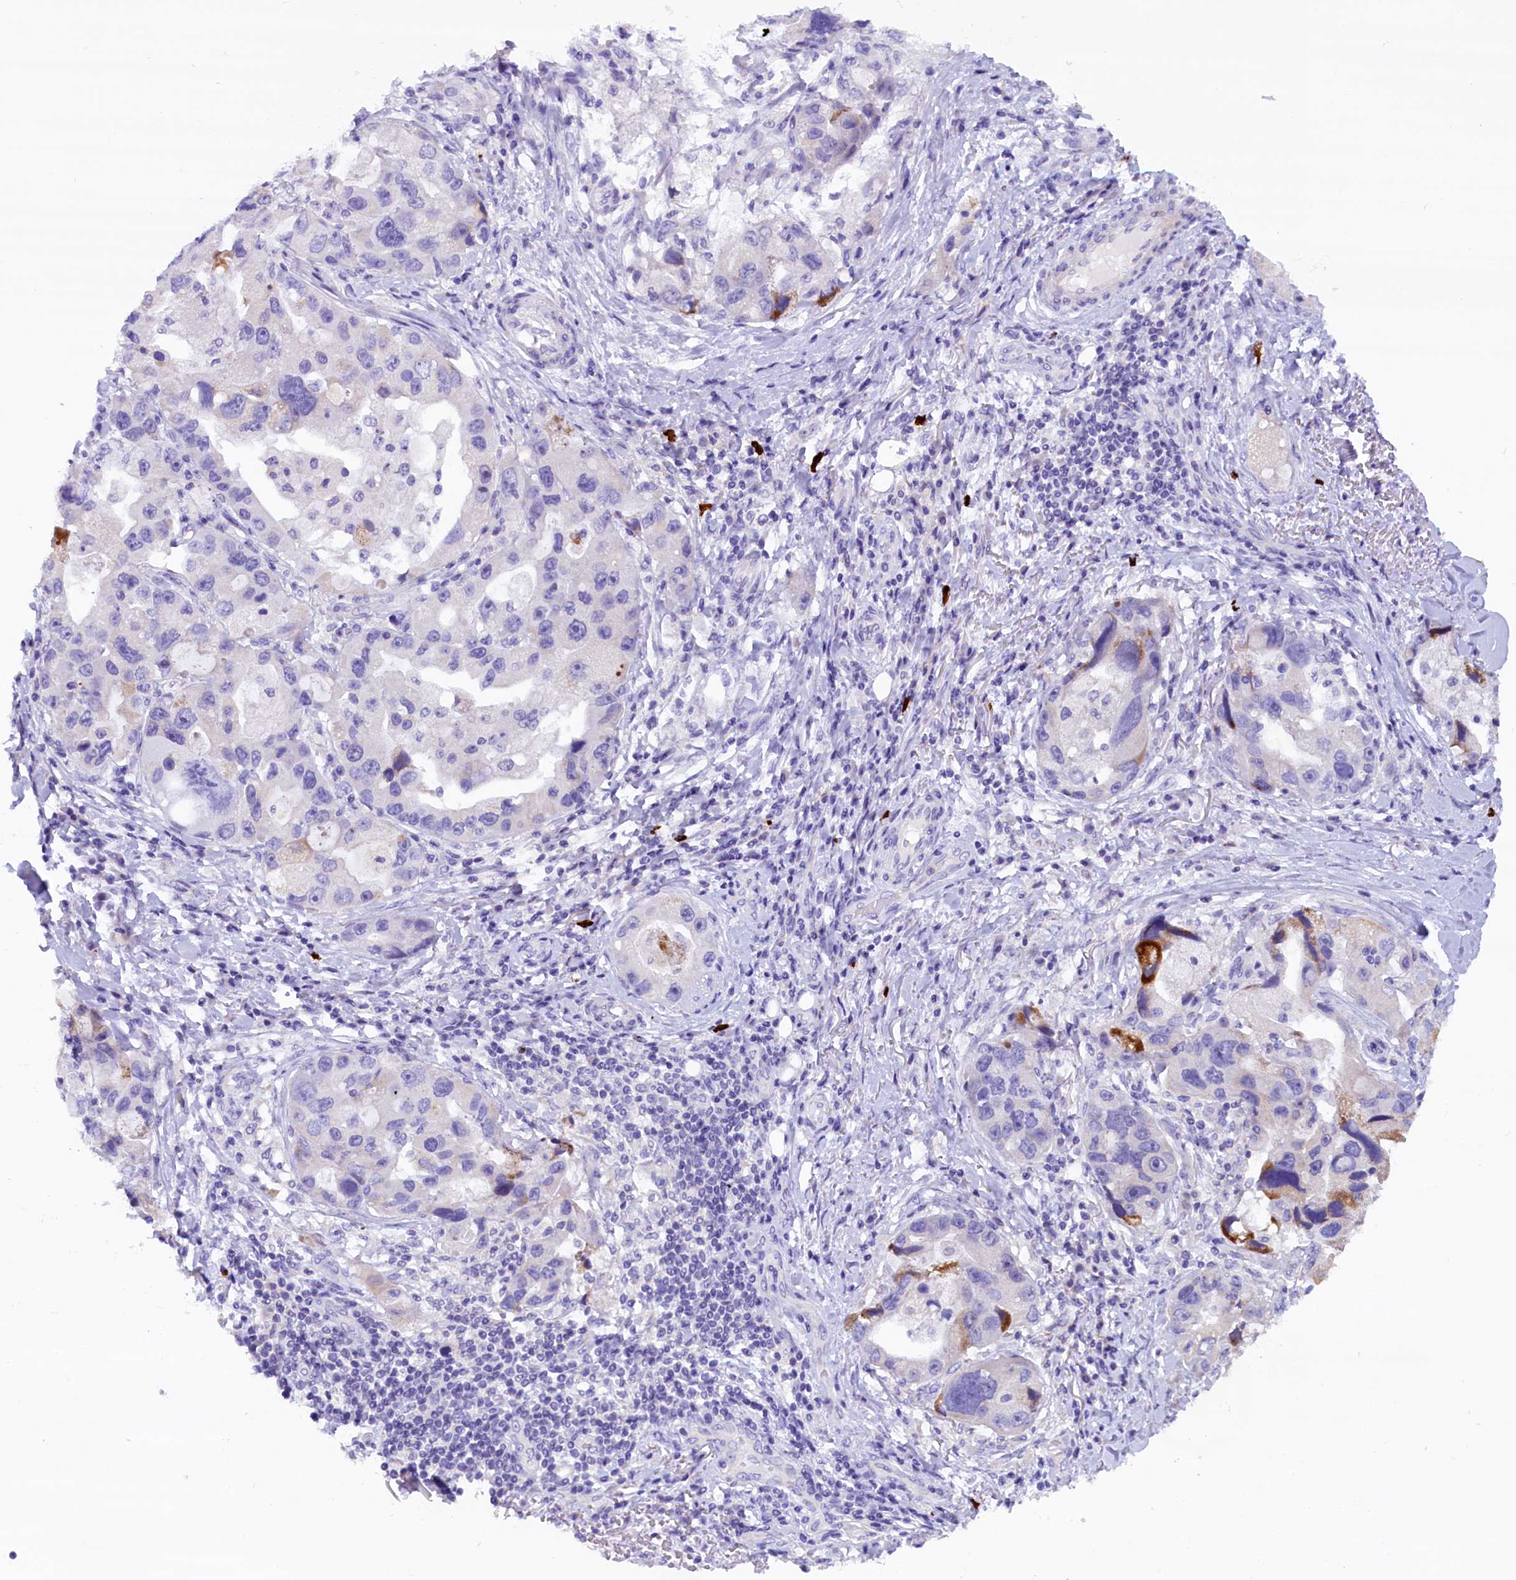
{"staining": {"intensity": "negative", "quantity": "none", "location": "none"}, "tissue": "lung cancer", "cell_type": "Tumor cells", "image_type": "cancer", "snomed": [{"axis": "morphology", "description": "Adenocarcinoma, NOS"}, {"axis": "topography", "description": "Lung"}], "caption": "Protein analysis of lung cancer (adenocarcinoma) exhibits no significant expression in tumor cells.", "gene": "RTTN", "patient": {"sex": "female", "age": 54}}